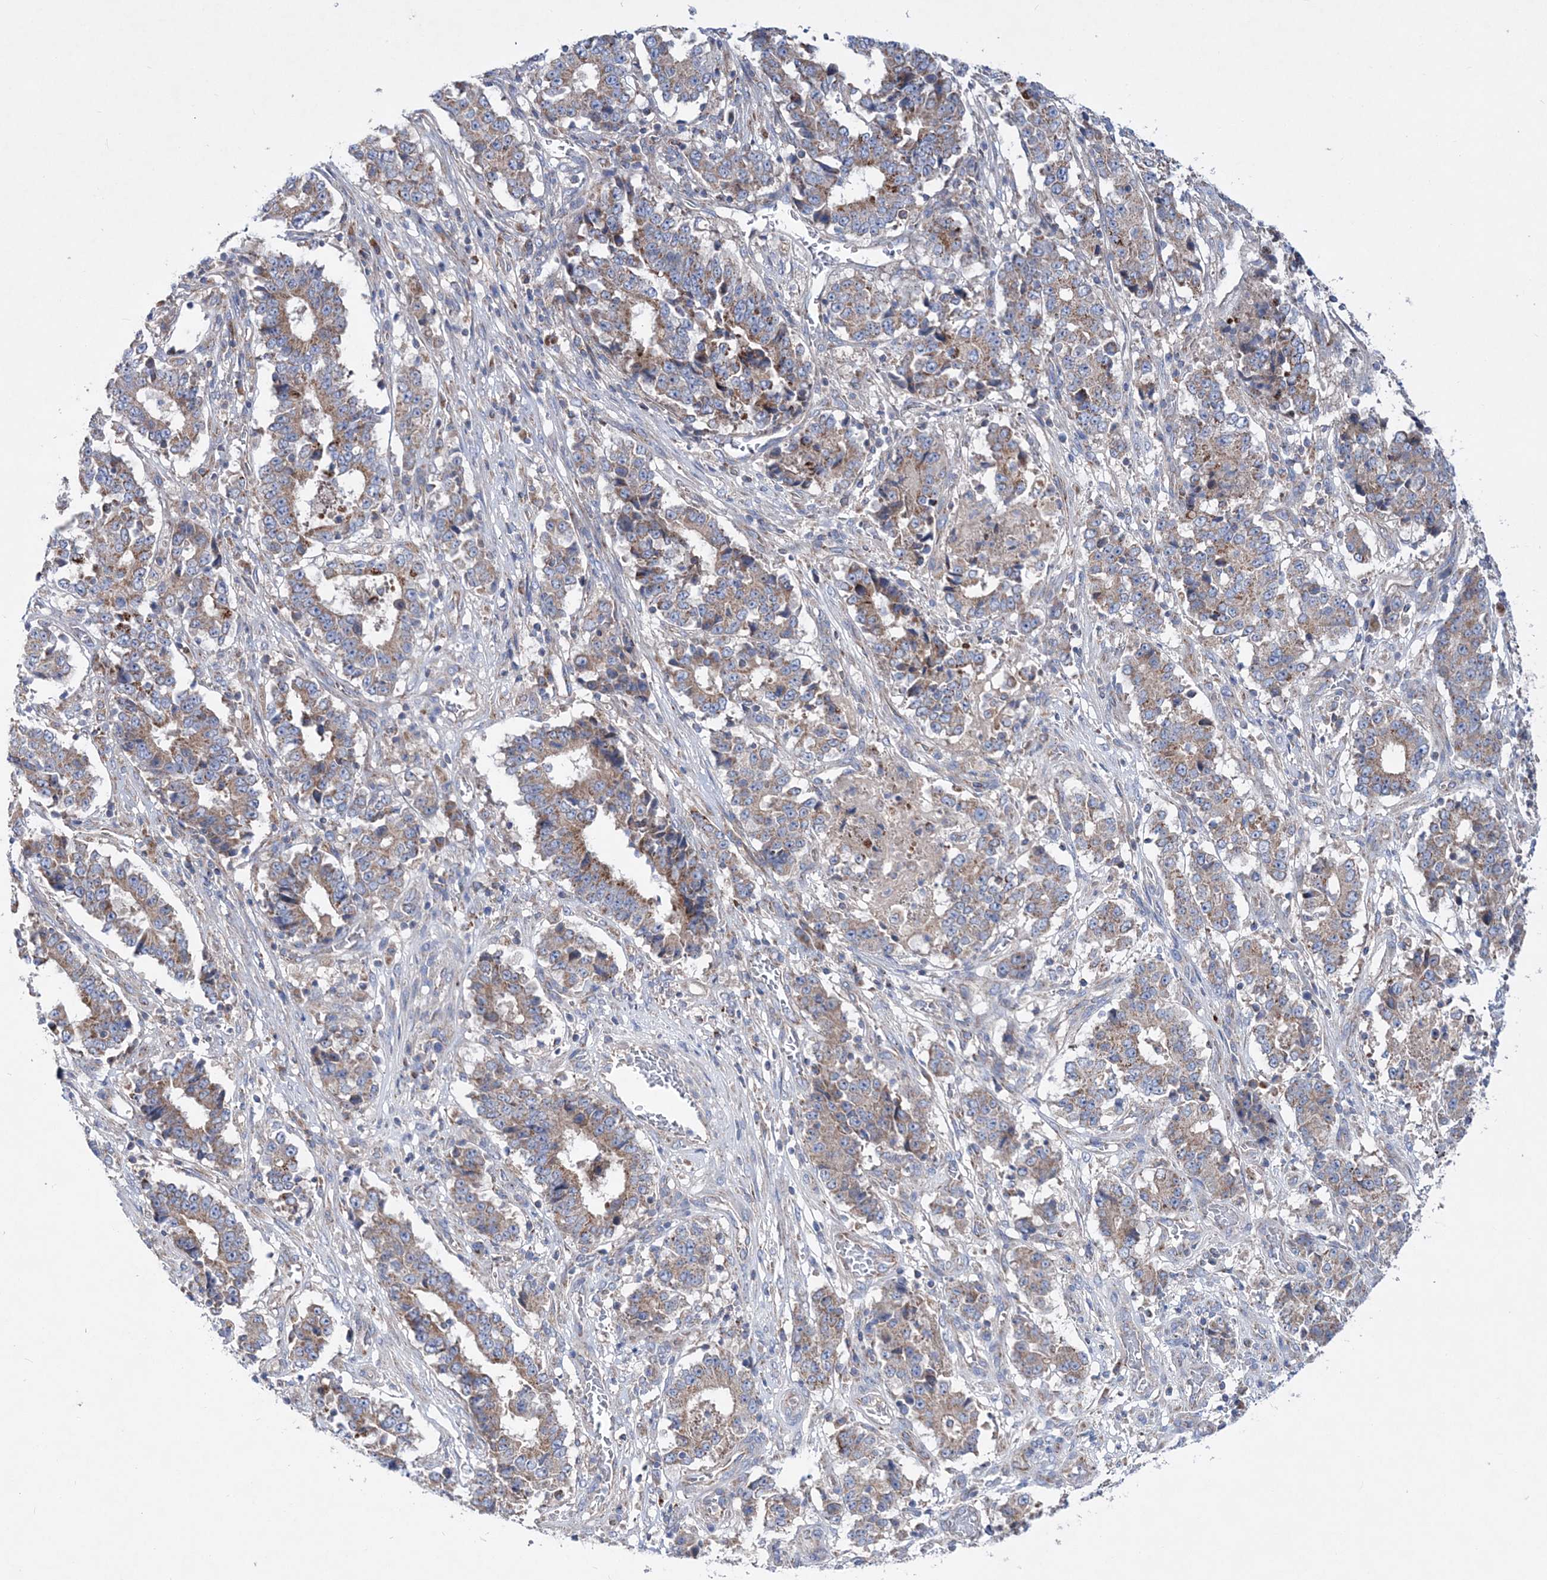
{"staining": {"intensity": "moderate", "quantity": "<25%", "location": "cytoplasmic/membranous"}, "tissue": "stomach cancer", "cell_type": "Tumor cells", "image_type": "cancer", "snomed": [{"axis": "morphology", "description": "Adenocarcinoma, NOS"}, {"axis": "topography", "description": "Stomach"}], "caption": "Immunohistochemical staining of human stomach cancer (adenocarcinoma) reveals moderate cytoplasmic/membranous protein positivity in about <25% of tumor cells.", "gene": "NGLY1", "patient": {"sex": "male", "age": 59}}